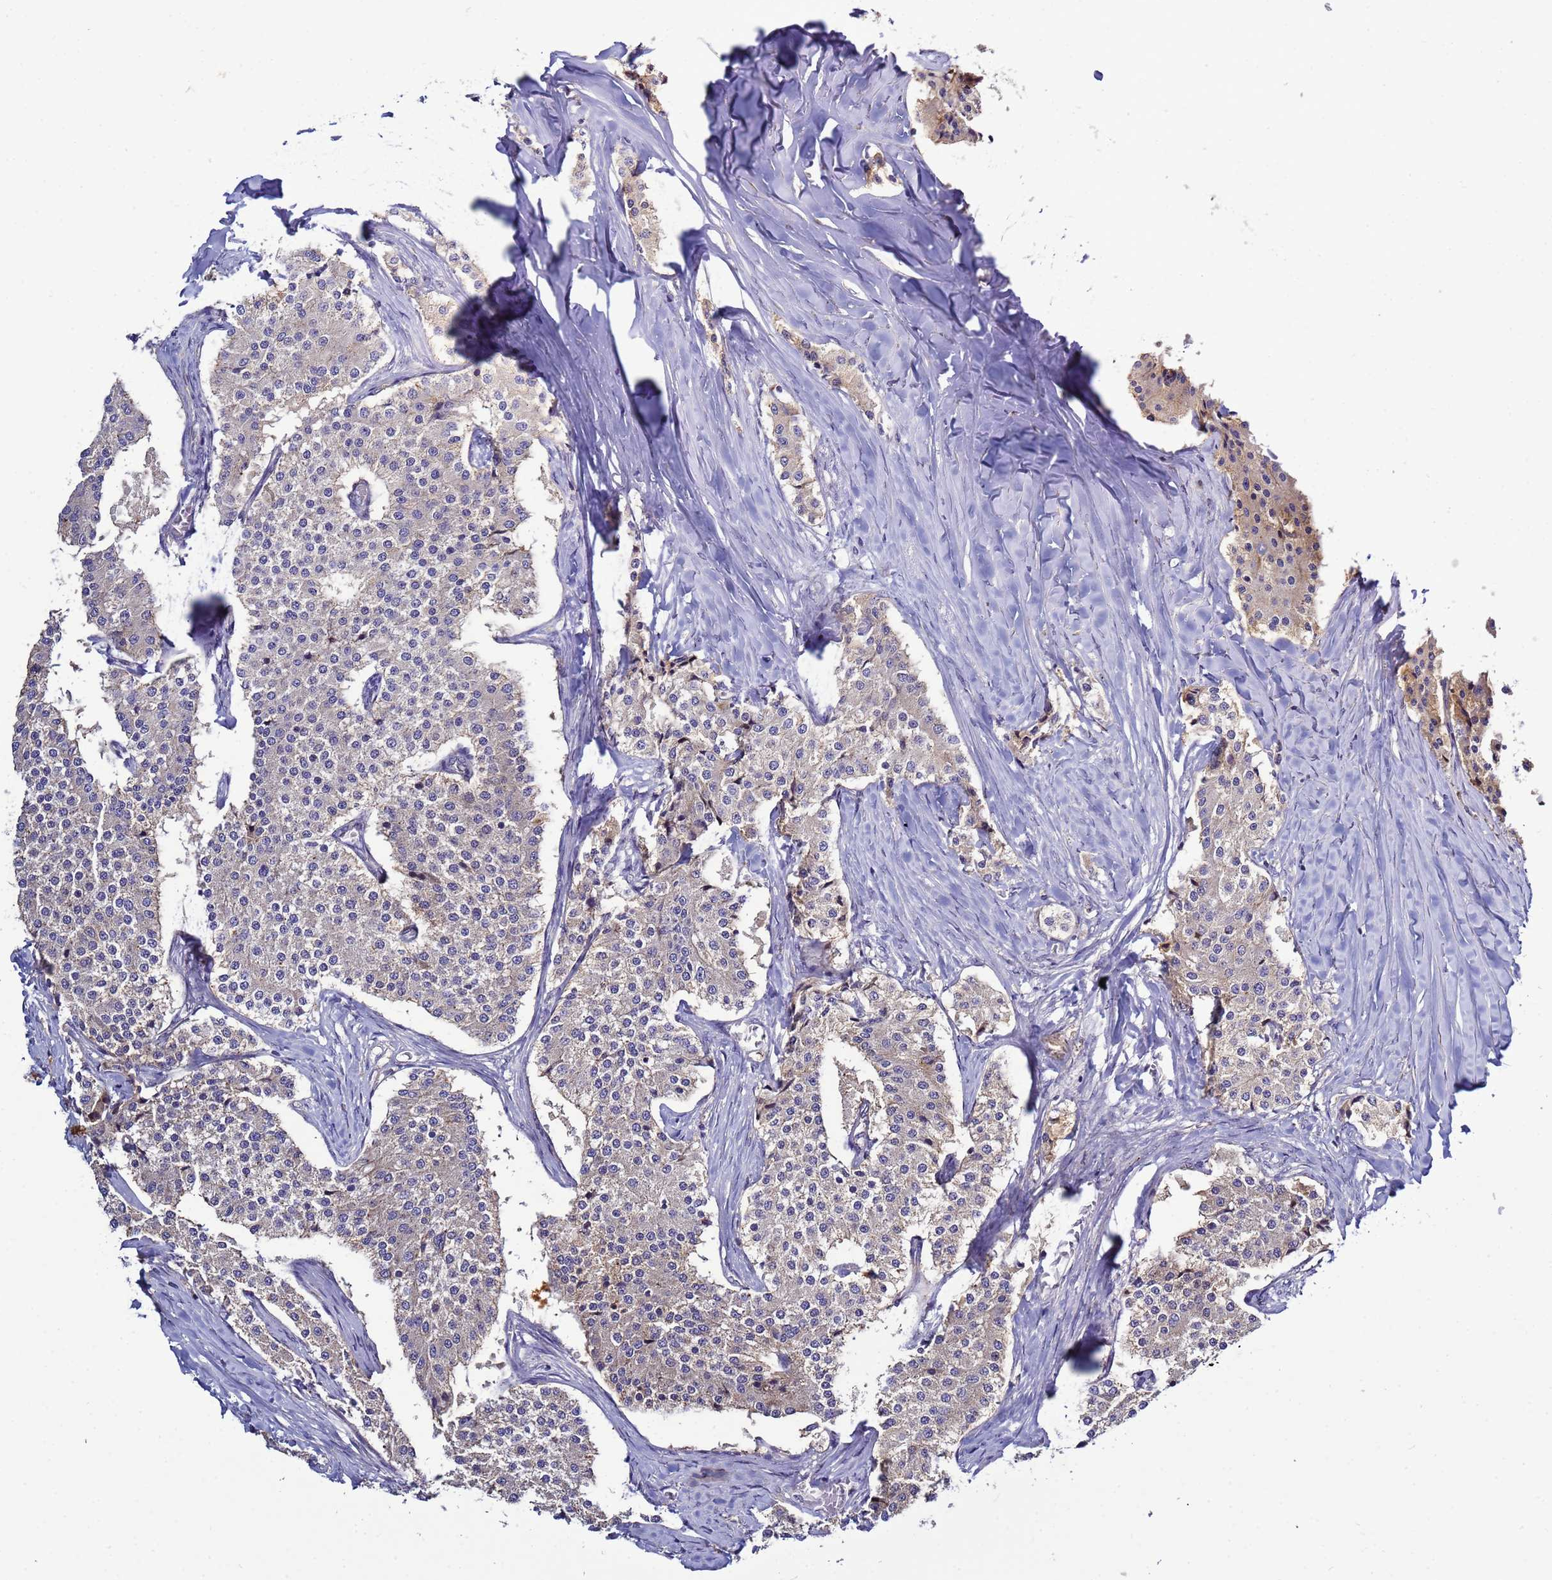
{"staining": {"intensity": "moderate", "quantity": "<25%", "location": "cytoplasmic/membranous"}, "tissue": "carcinoid", "cell_type": "Tumor cells", "image_type": "cancer", "snomed": [{"axis": "morphology", "description": "Carcinoid, malignant, NOS"}, {"axis": "topography", "description": "Colon"}], "caption": "A brown stain labels moderate cytoplasmic/membranous staining of a protein in carcinoid tumor cells.", "gene": "NOL8", "patient": {"sex": "female", "age": 52}}